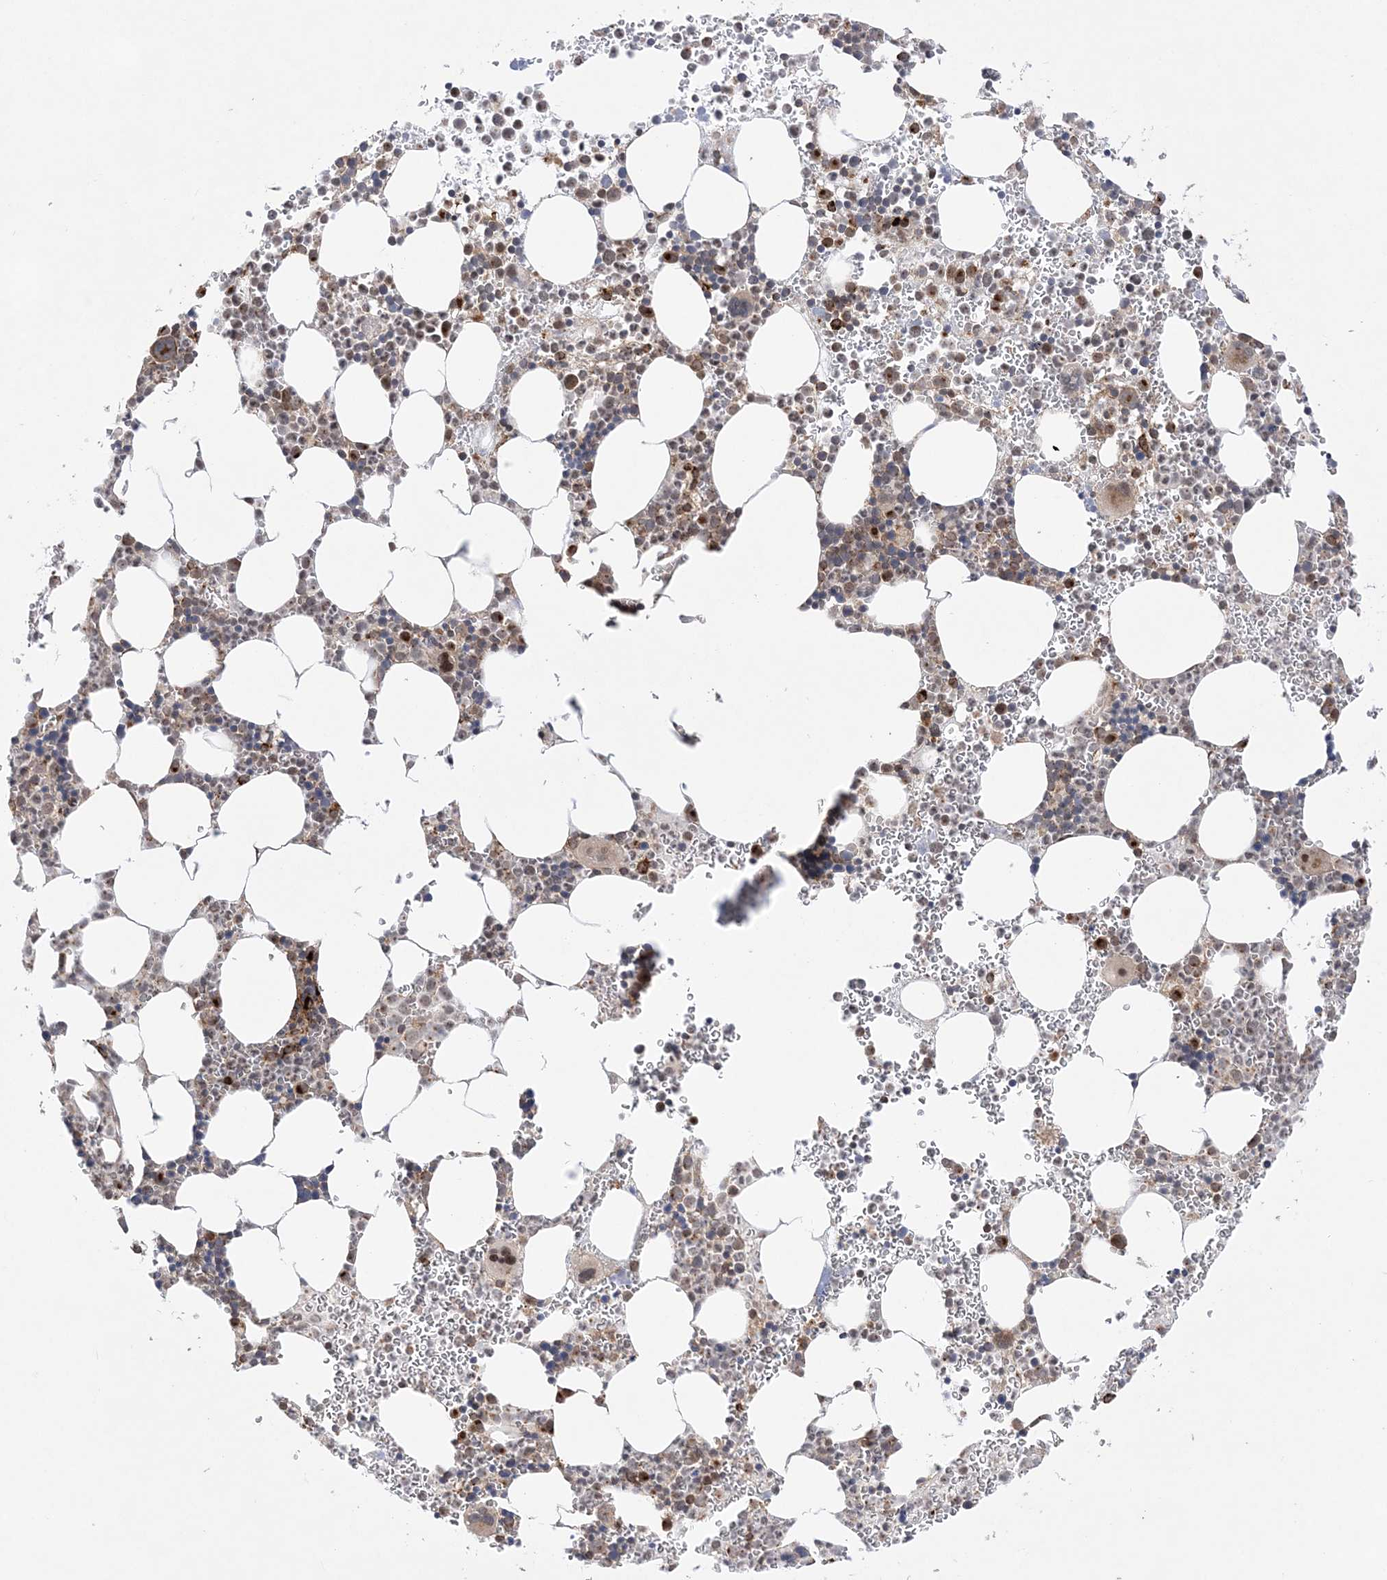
{"staining": {"intensity": "moderate", "quantity": "<25%", "location": "cytoplasmic/membranous"}, "tissue": "bone marrow", "cell_type": "Hematopoietic cells", "image_type": "normal", "snomed": [{"axis": "morphology", "description": "Normal tissue, NOS"}, {"axis": "topography", "description": "Bone marrow"}], "caption": "An immunohistochemistry (IHC) histopathology image of normal tissue is shown. Protein staining in brown labels moderate cytoplasmic/membranous positivity in bone marrow within hematopoietic cells.", "gene": "ANAPC15", "patient": {"sex": "female", "age": 78}}